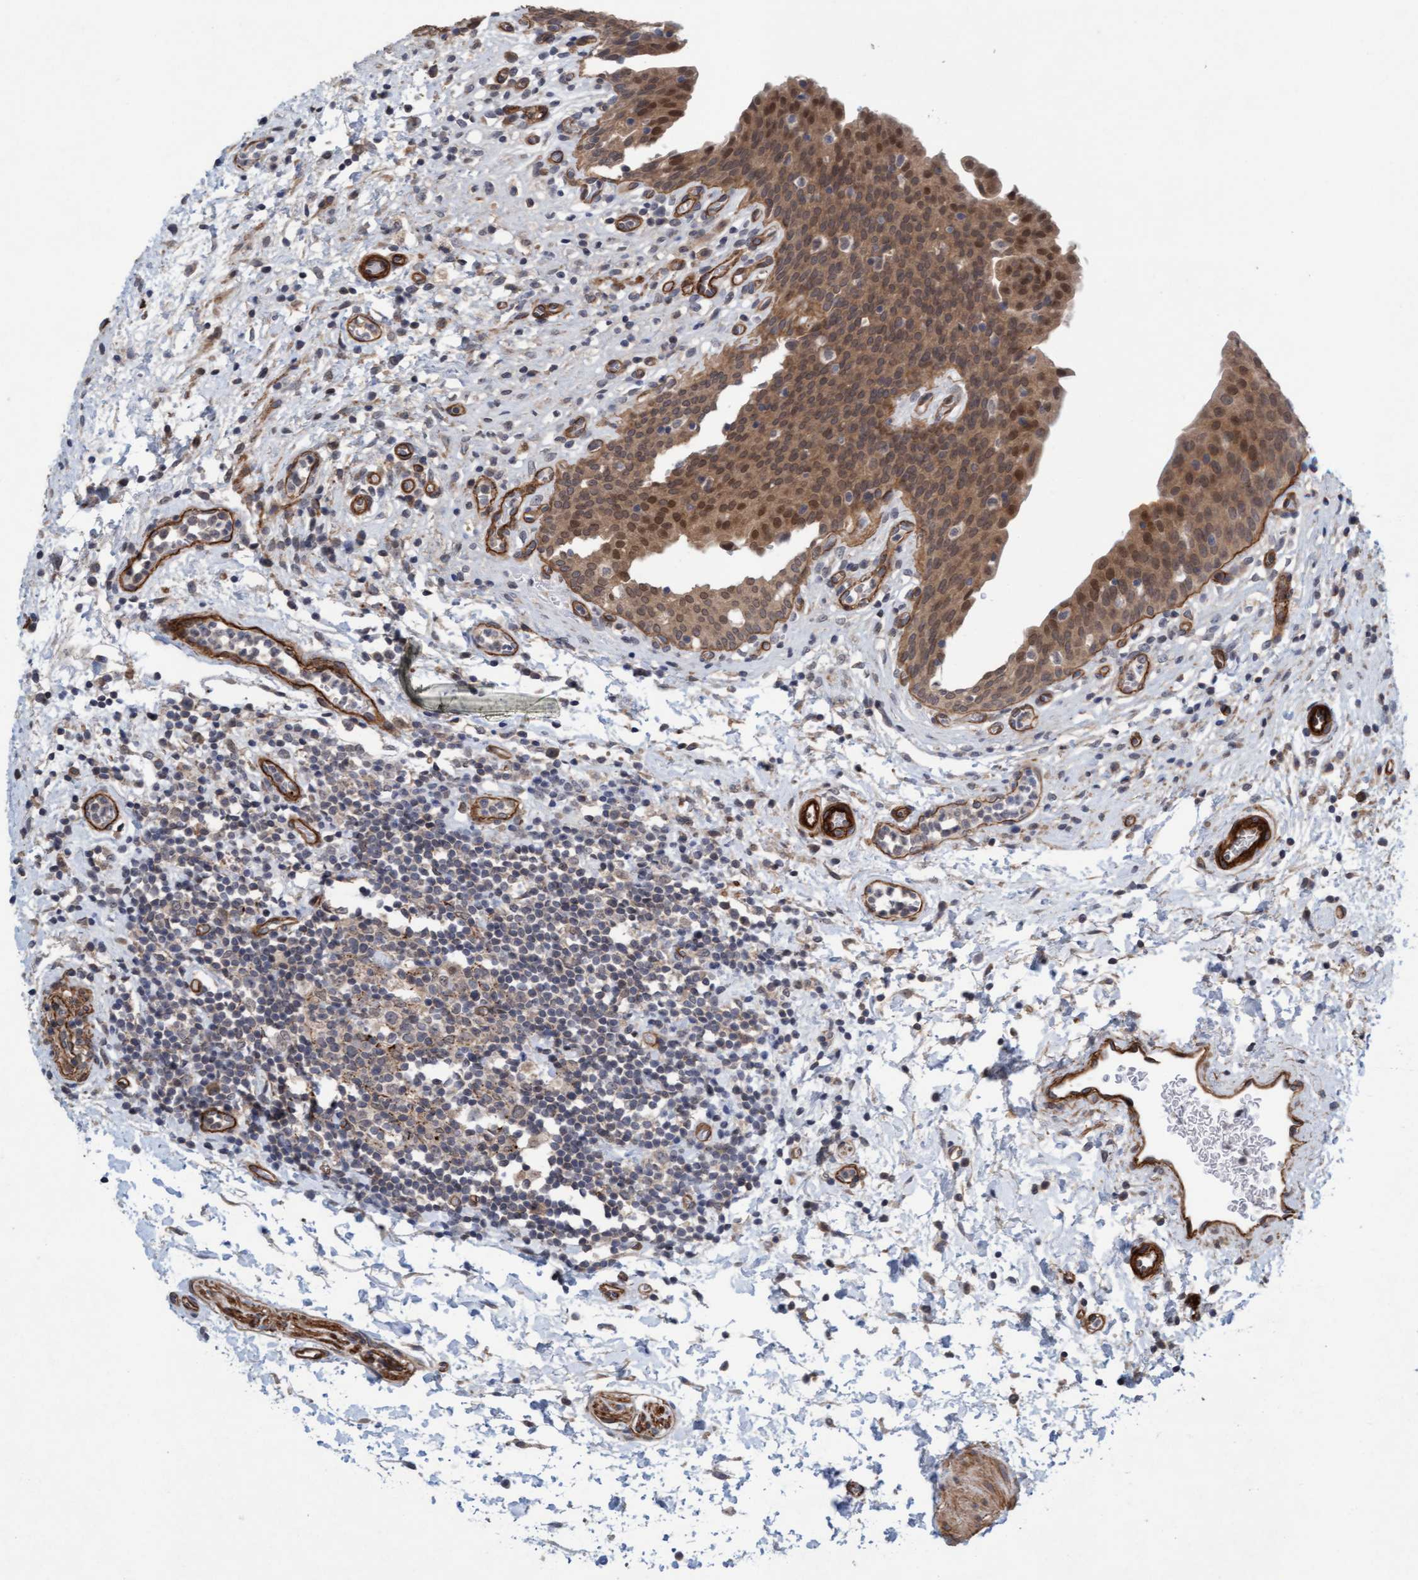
{"staining": {"intensity": "moderate", "quantity": ">75%", "location": "cytoplasmic/membranous,nuclear"}, "tissue": "urinary bladder", "cell_type": "Urothelial cells", "image_type": "normal", "snomed": [{"axis": "morphology", "description": "Normal tissue, NOS"}, {"axis": "topography", "description": "Urinary bladder"}], "caption": "Urinary bladder stained with a brown dye reveals moderate cytoplasmic/membranous,nuclear positive expression in approximately >75% of urothelial cells.", "gene": "TSTD2", "patient": {"sex": "male", "age": 37}}